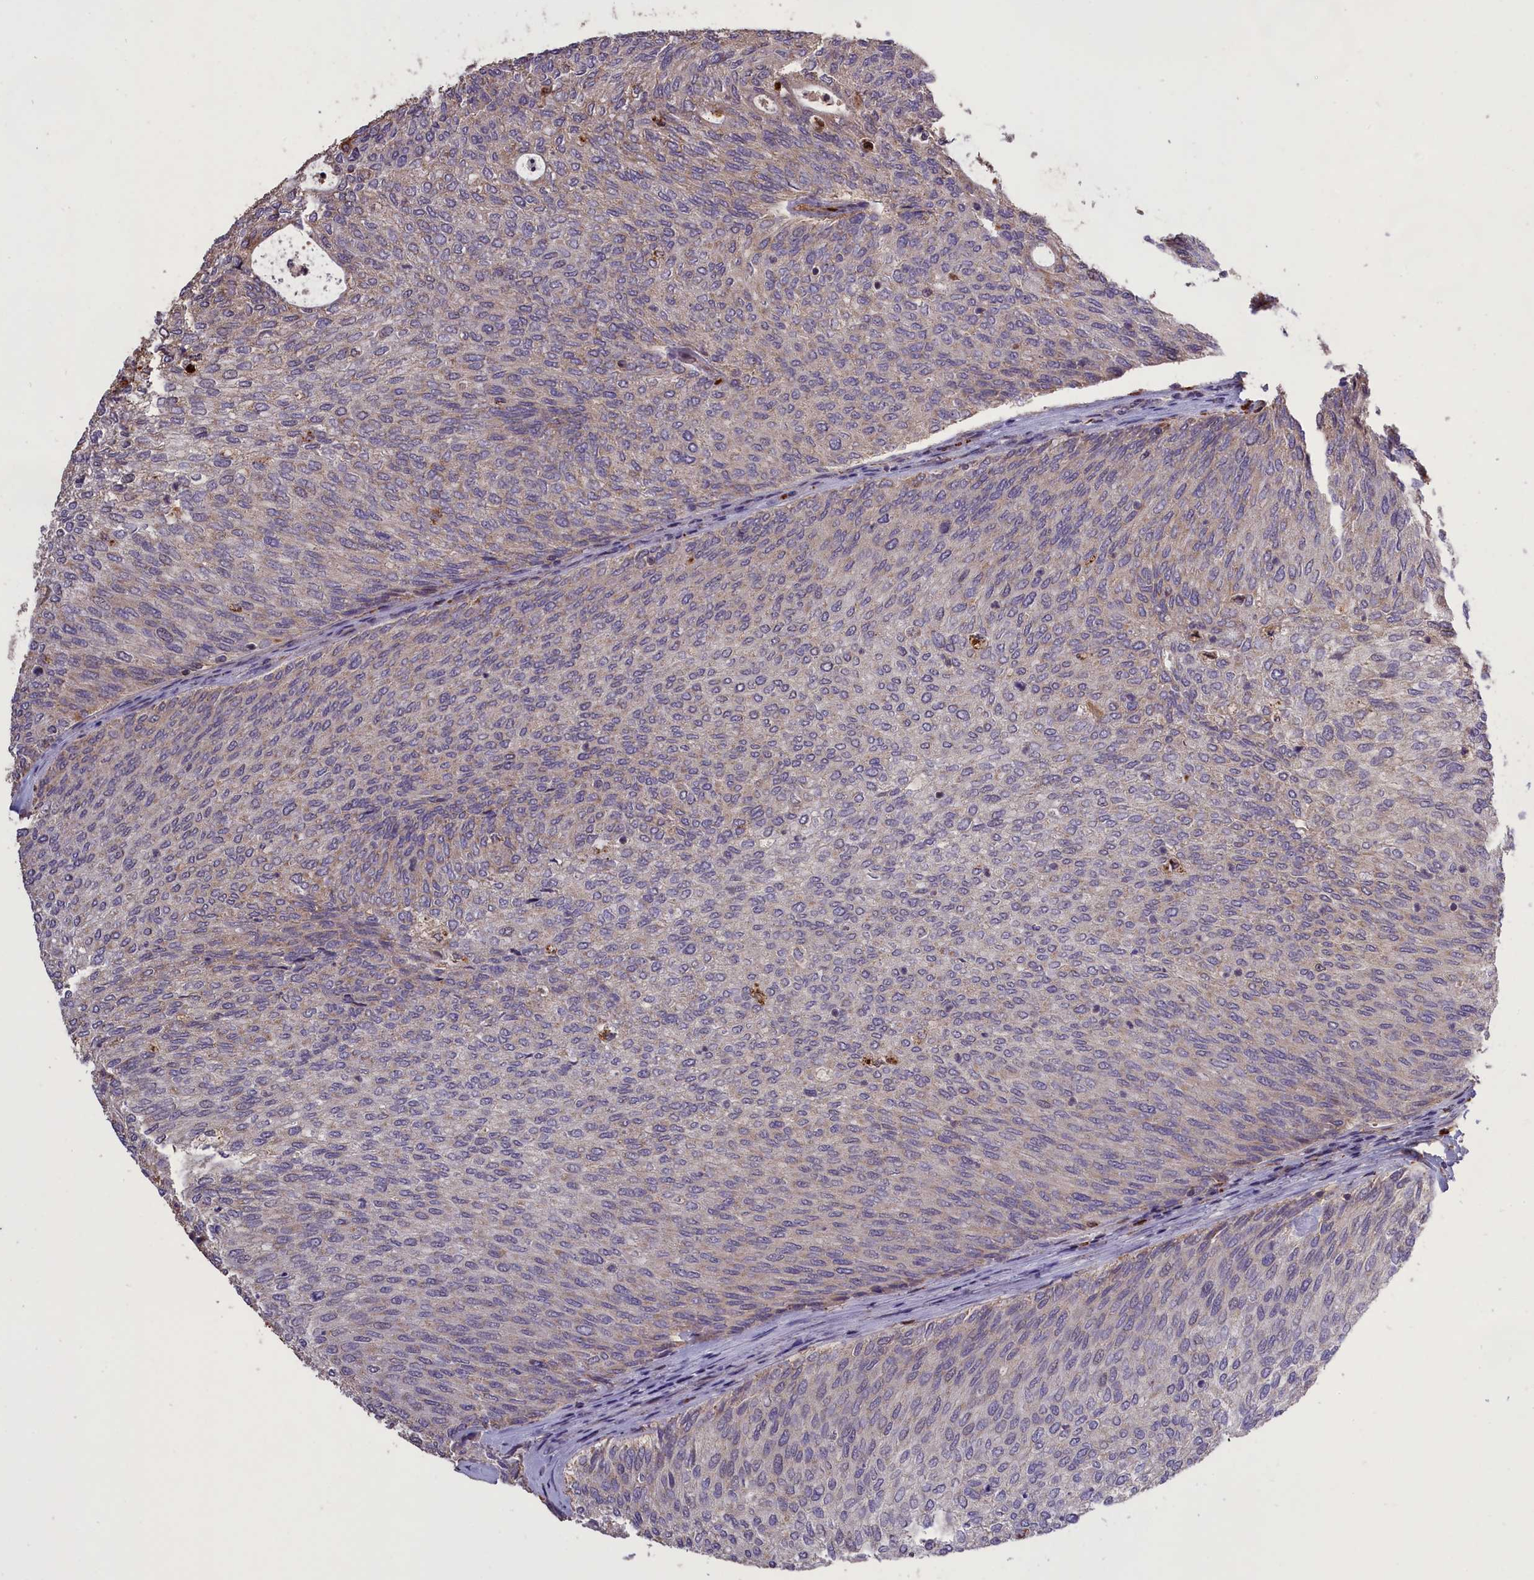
{"staining": {"intensity": "negative", "quantity": "none", "location": "none"}, "tissue": "urothelial cancer", "cell_type": "Tumor cells", "image_type": "cancer", "snomed": [{"axis": "morphology", "description": "Urothelial carcinoma, Low grade"}, {"axis": "topography", "description": "Urinary bladder"}], "caption": "A photomicrograph of urothelial carcinoma (low-grade) stained for a protein exhibits no brown staining in tumor cells.", "gene": "CLRN2", "patient": {"sex": "female", "age": 79}}